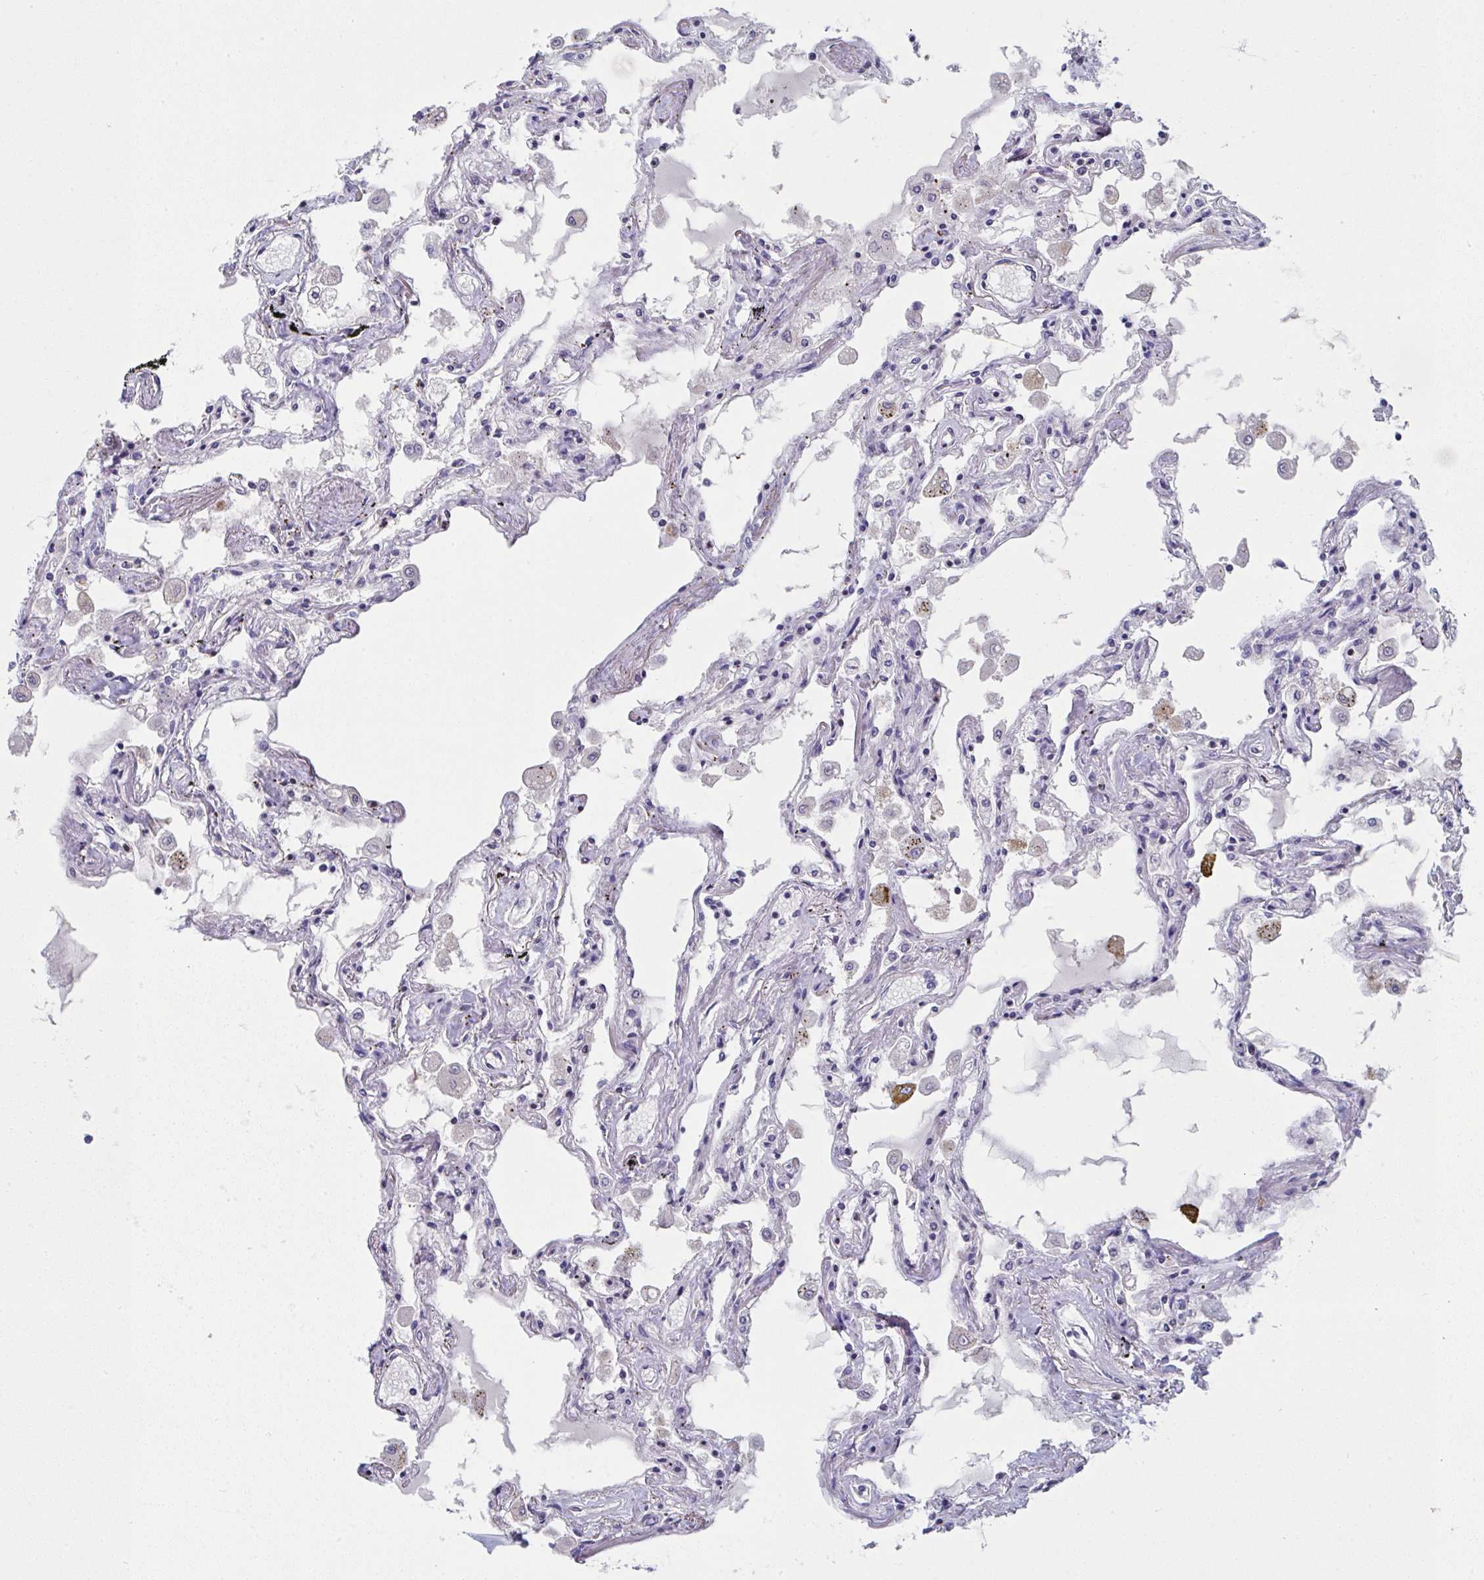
{"staining": {"intensity": "strong", "quantity": "<25%", "location": "cytoplasmic/membranous"}, "tissue": "lung", "cell_type": "Alveolar cells", "image_type": "normal", "snomed": [{"axis": "morphology", "description": "Normal tissue, NOS"}, {"axis": "morphology", "description": "Adenocarcinoma, NOS"}, {"axis": "topography", "description": "Cartilage tissue"}, {"axis": "topography", "description": "Lung"}], "caption": "Protein staining of unremarkable lung displays strong cytoplasmic/membranous staining in approximately <25% of alveolar cells. Immunohistochemistry (ihc) stains the protein in brown and the nuclei are stained blue.", "gene": "AOC2", "patient": {"sex": "female", "age": 67}}